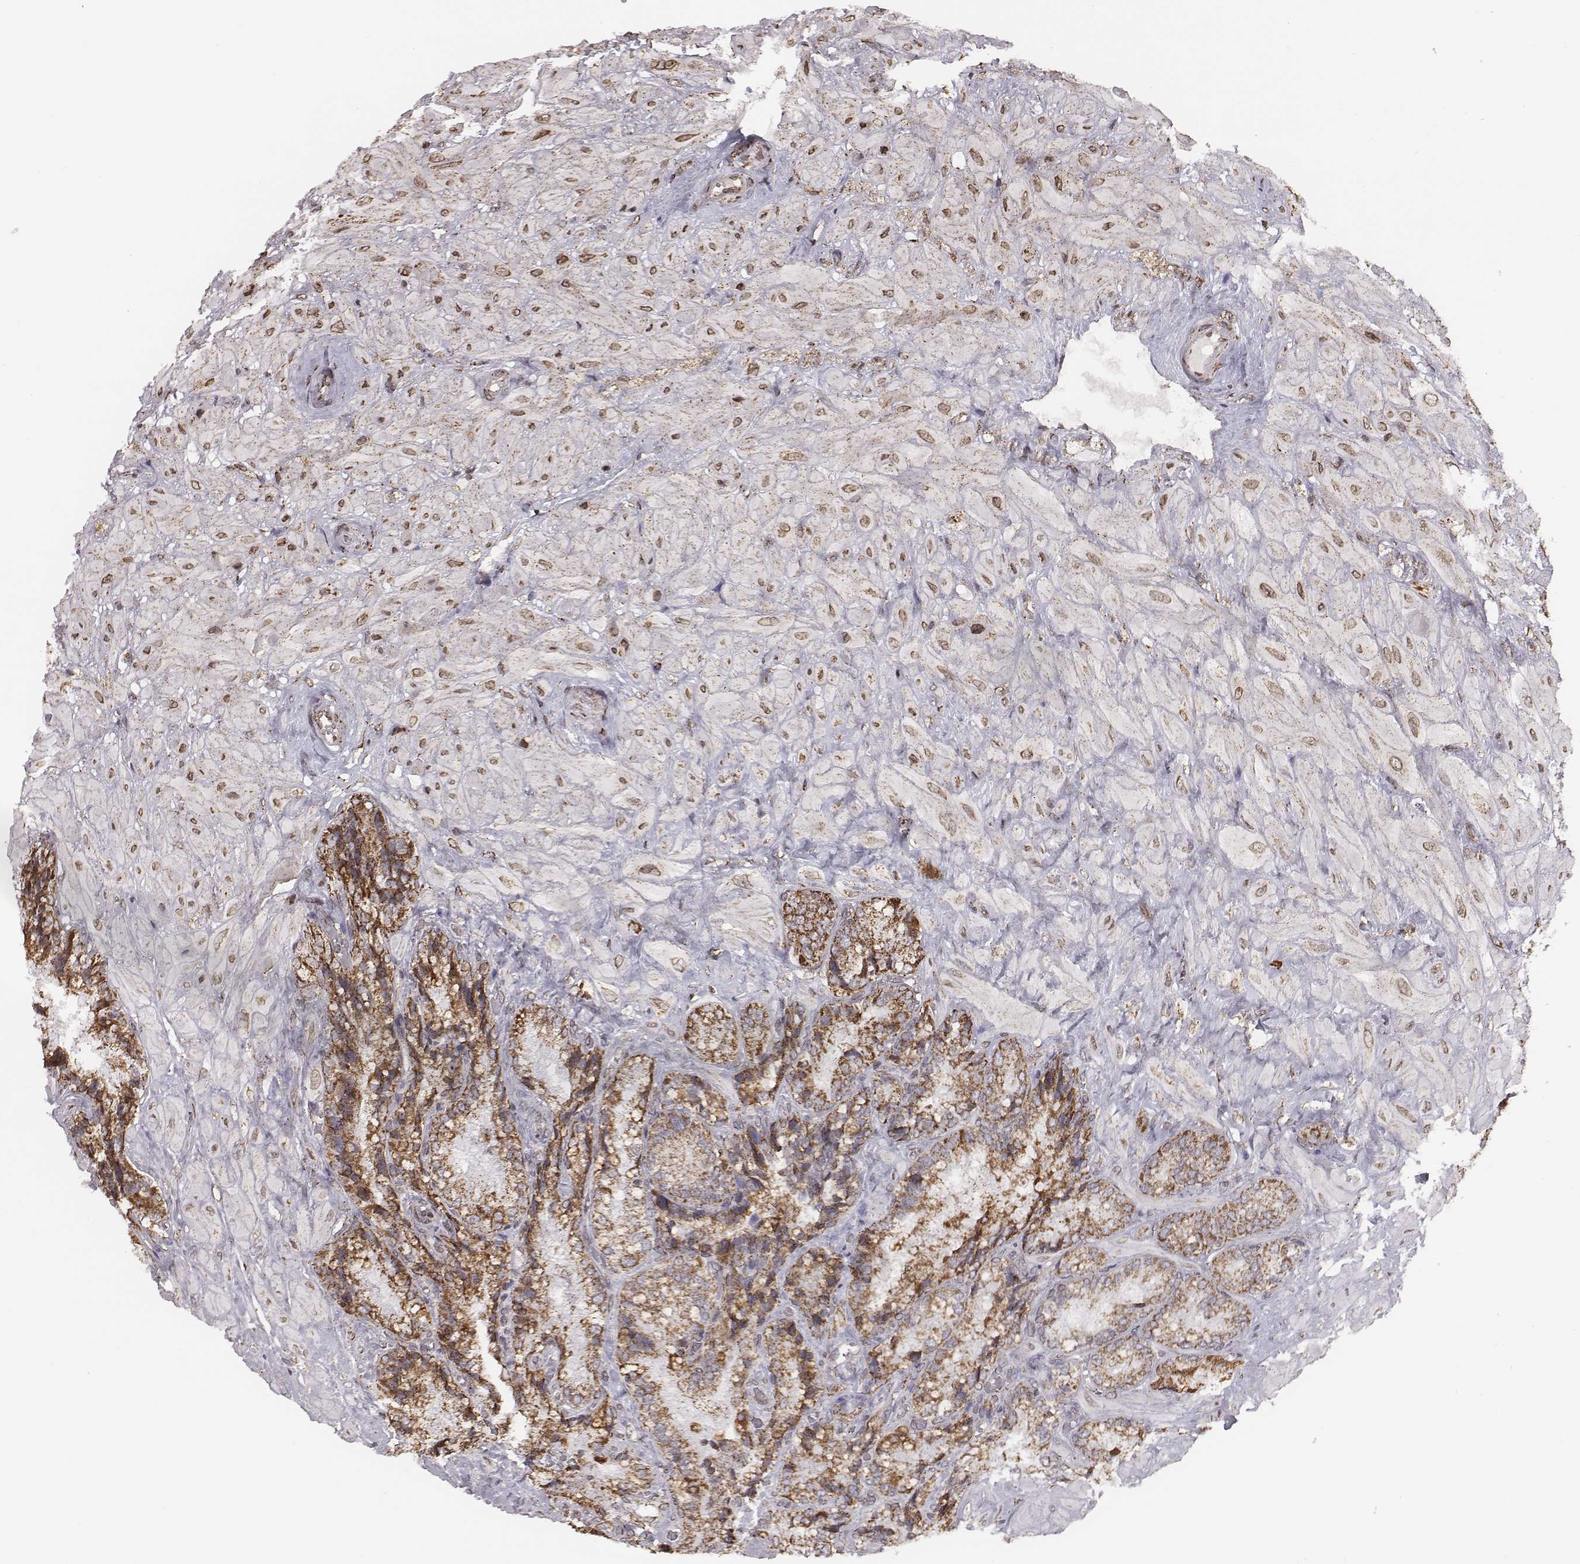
{"staining": {"intensity": "strong", "quantity": "25%-75%", "location": "cytoplasmic/membranous"}, "tissue": "seminal vesicle", "cell_type": "Glandular cells", "image_type": "normal", "snomed": [{"axis": "morphology", "description": "Normal tissue, NOS"}, {"axis": "topography", "description": "Seminal veicle"}], "caption": "Glandular cells show high levels of strong cytoplasmic/membranous staining in about 25%-75% of cells in normal seminal vesicle.", "gene": "ACOT2", "patient": {"sex": "male", "age": 57}}